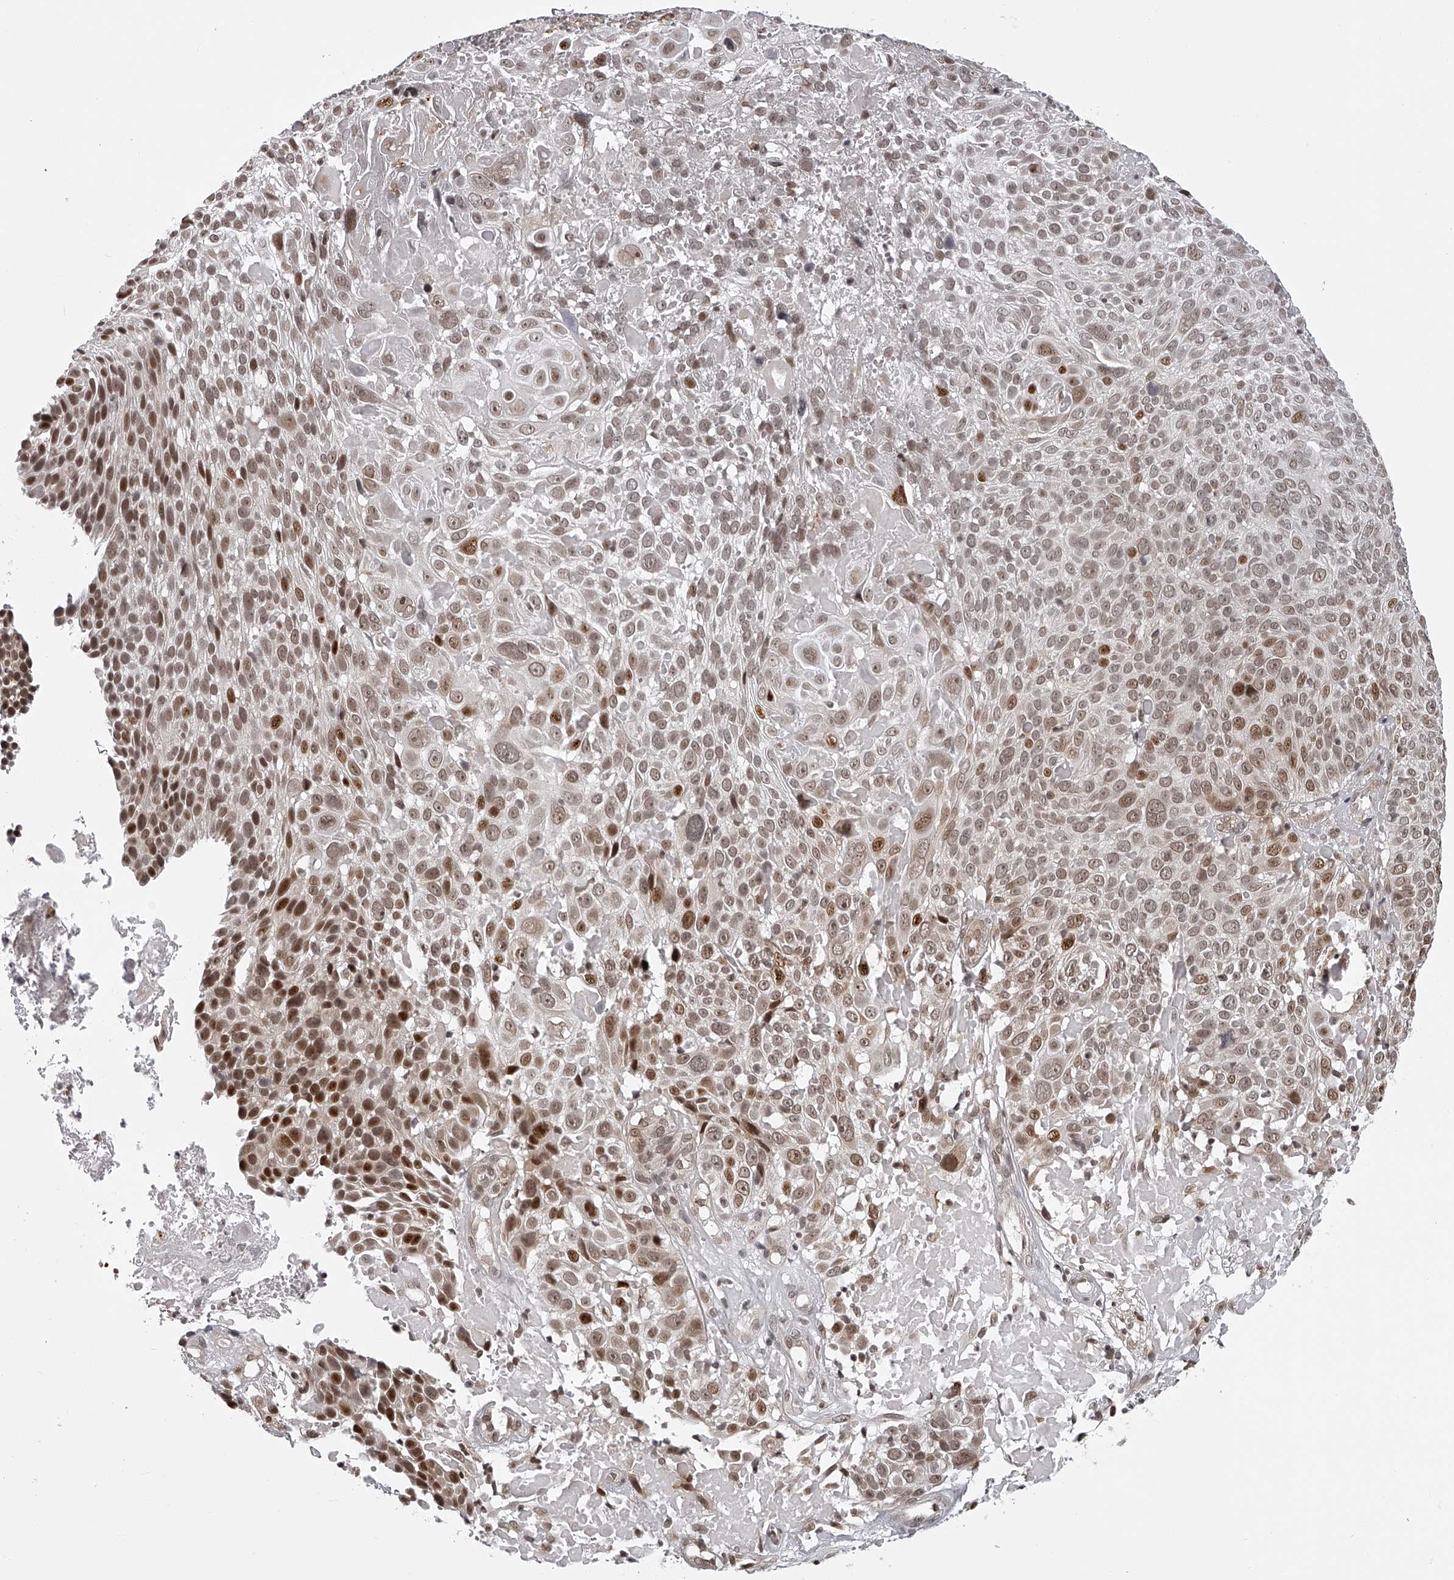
{"staining": {"intensity": "moderate", "quantity": "25%-75%", "location": "nuclear"}, "tissue": "cervical cancer", "cell_type": "Tumor cells", "image_type": "cancer", "snomed": [{"axis": "morphology", "description": "Squamous cell carcinoma, NOS"}, {"axis": "topography", "description": "Cervix"}], "caption": "Immunohistochemical staining of cervical cancer demonstrates medium levels of moderate nuclear expression in approximately 25%-75% of tumor cells.", "gene": "ODF2L", "patient": {"sex": "female", "age": 74}}